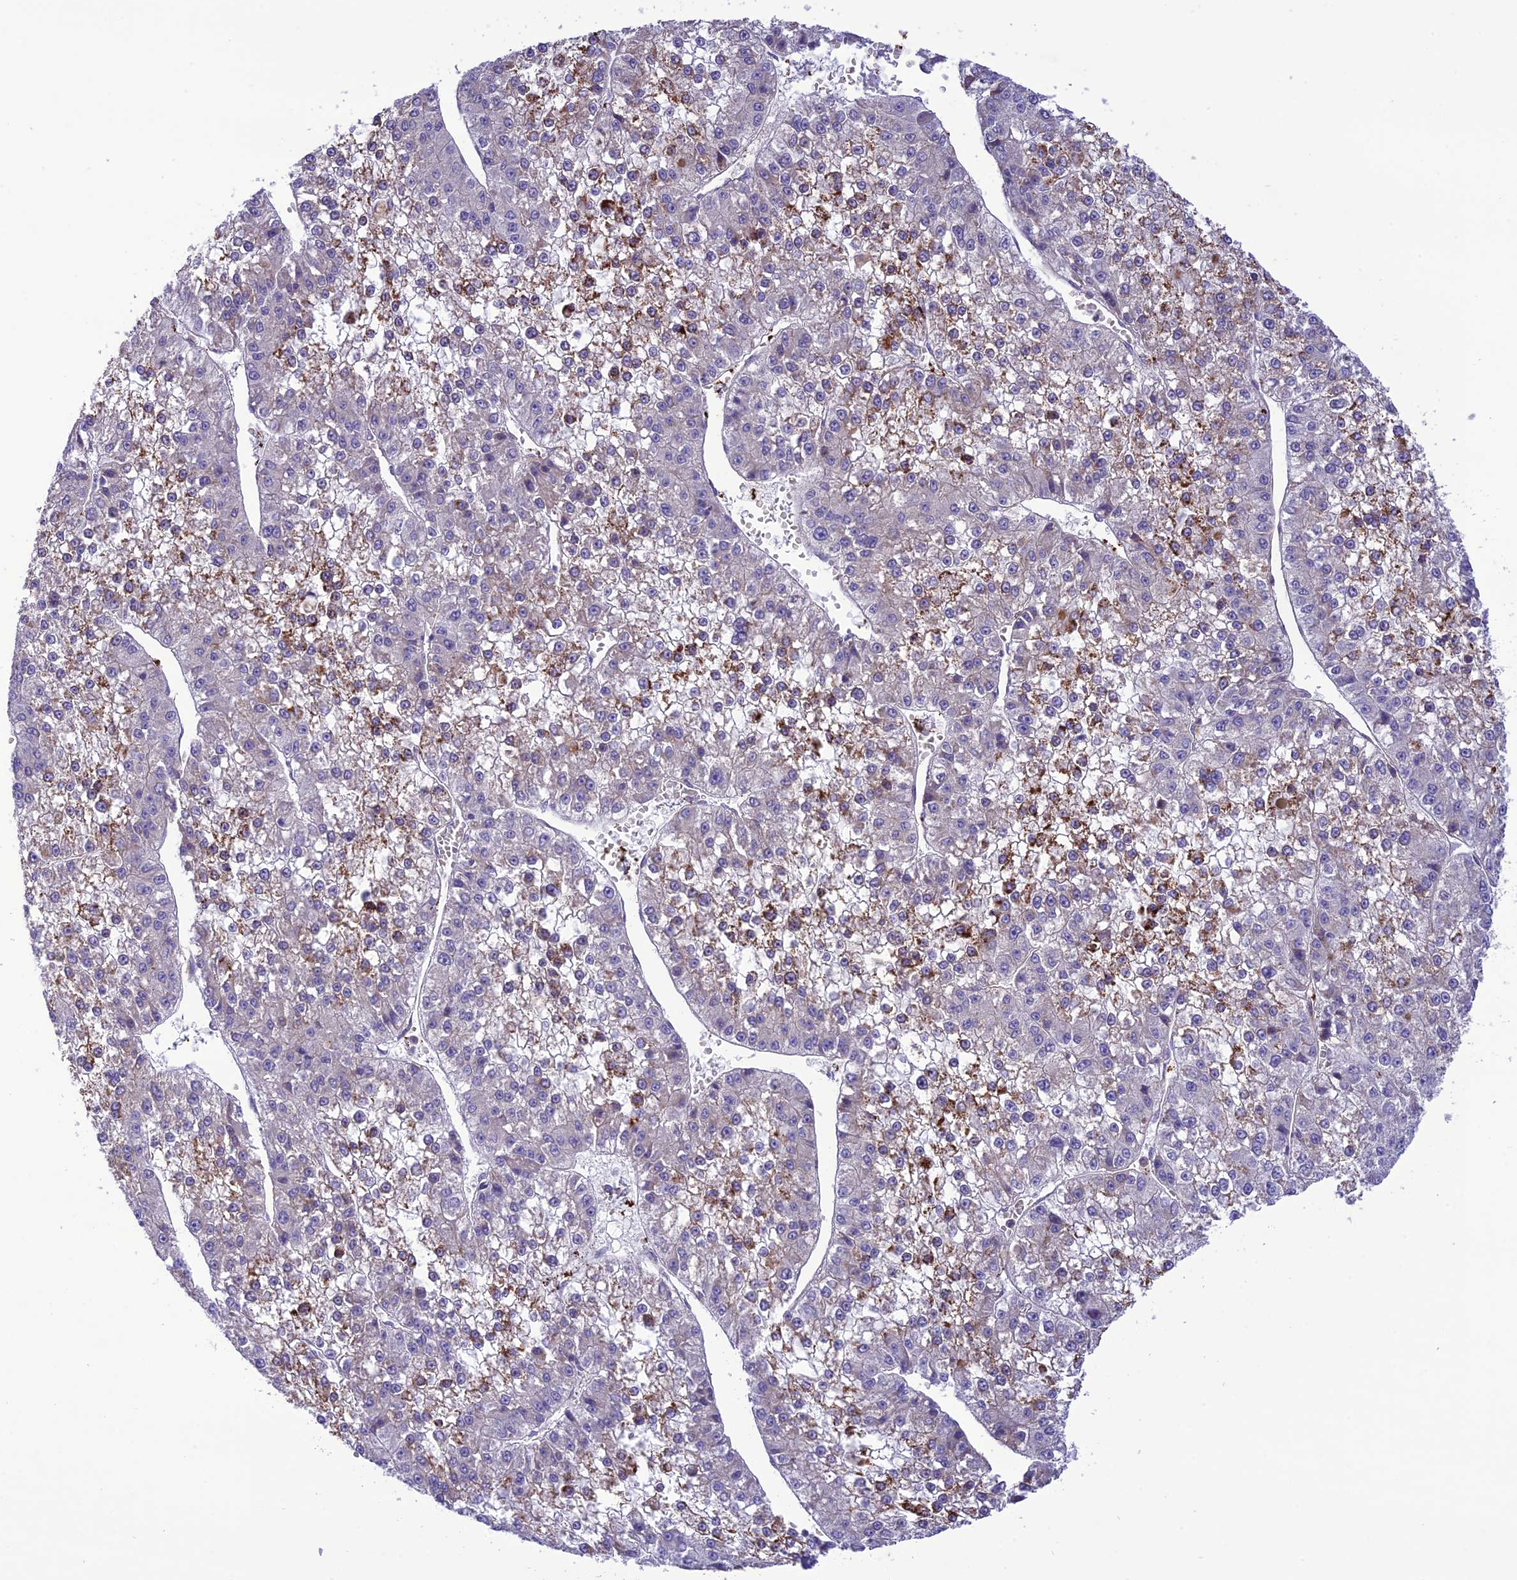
{"staining": {"intensity": "moderate", "quantity": "<25%", "location": "cytoplasmic/membranous"}, "tissue": "liver cancer", "cell_type": "Tumor cells", "image_type": "cancer", "snomed": [{"axis": "morphology", "description": "Carcinoma, Hepatocellular, NOS"}, {"axis": "topography", "description": "Liver"}], "caption": "Brown immunohistochemical staining in hepatocellular carcinoma (liver) reveals moderate cytoplasmic/membranous expression in approximately <25% of tumor cells.", "gene": "JMY", "patient": {"sex": "female", "age": 73}}